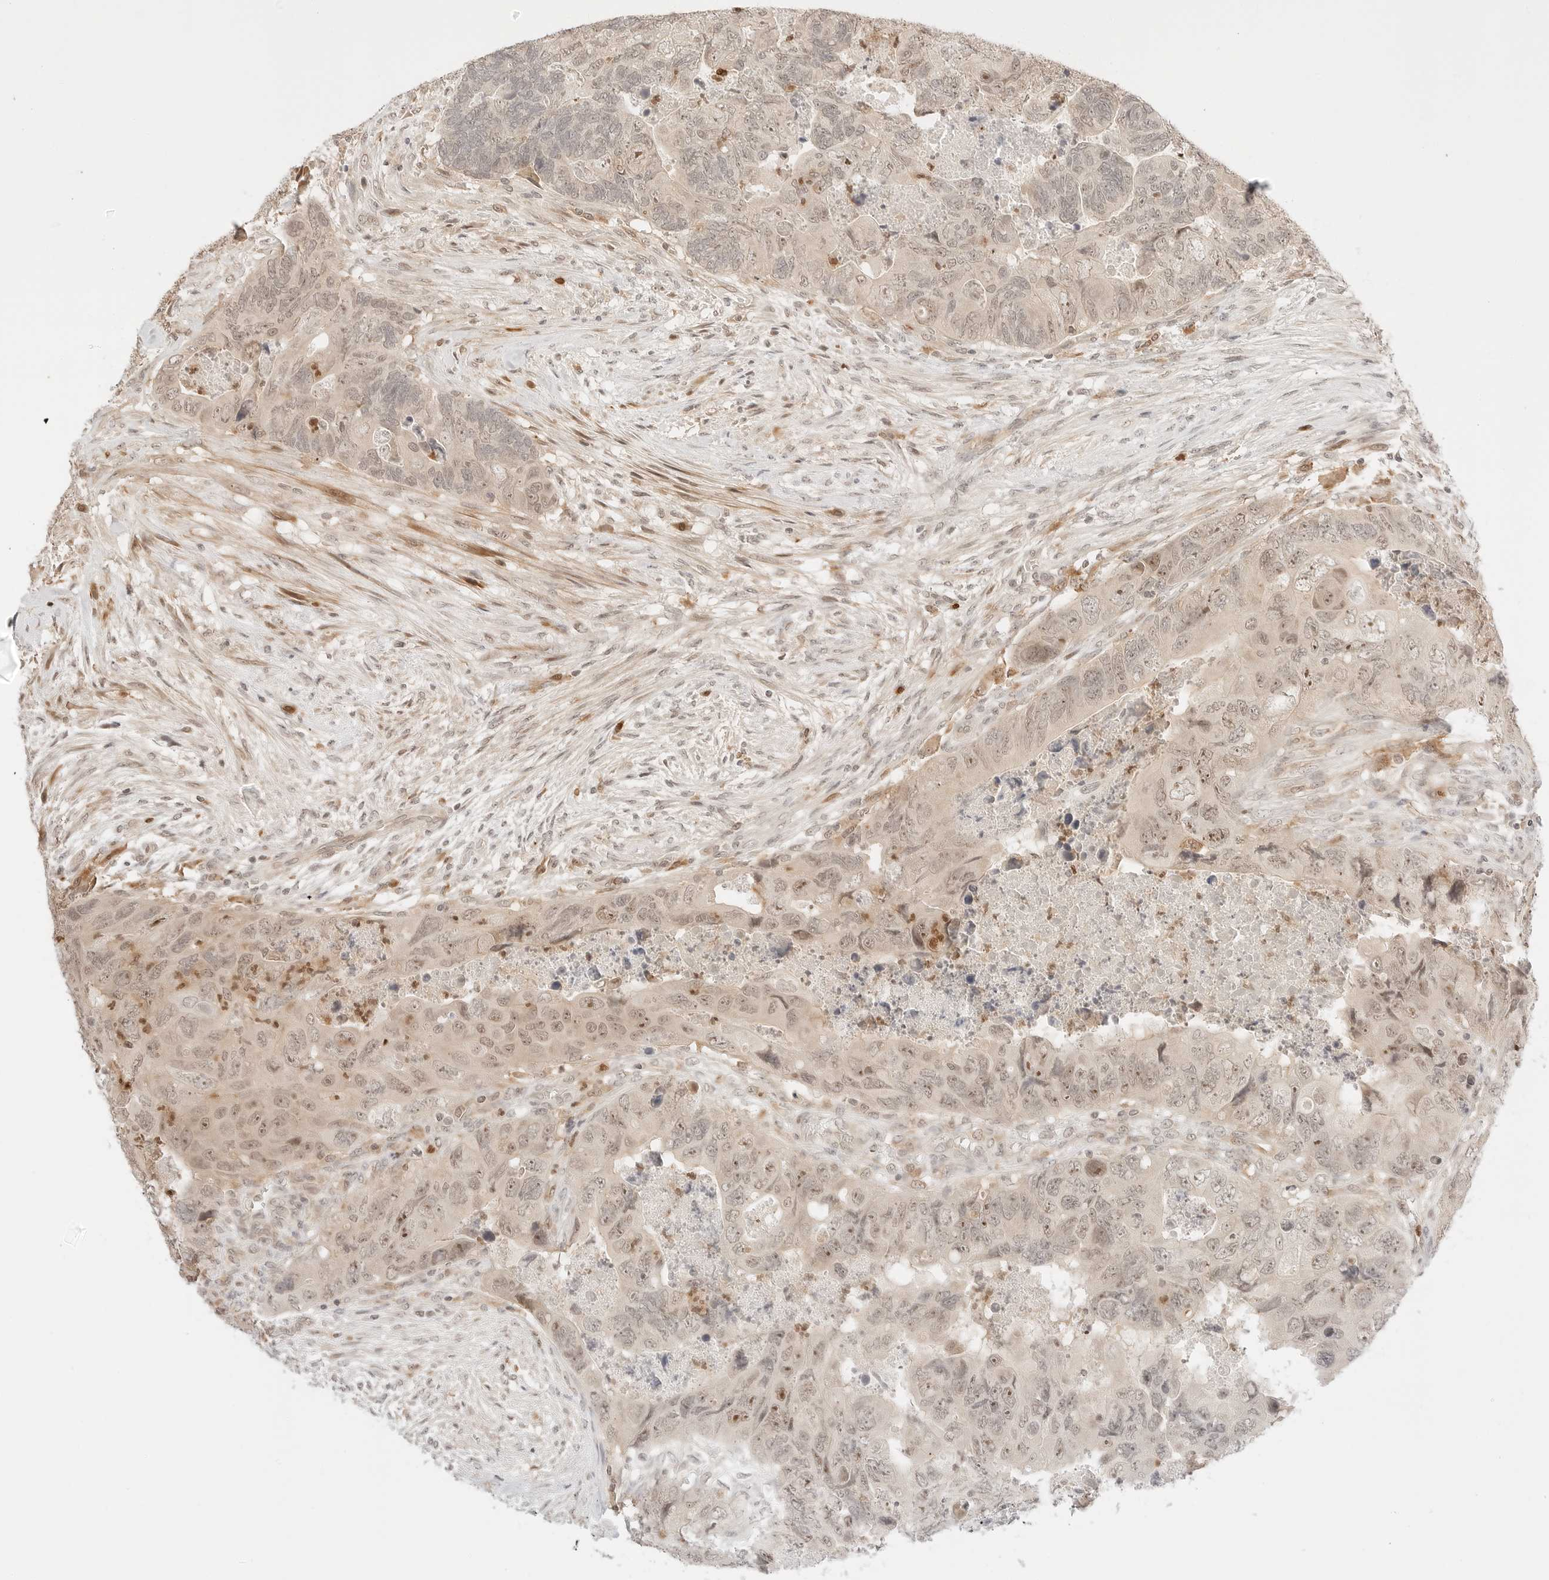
{"staining": {"intensity": "moderate", "quantity": "25%-75%", "location": "nuclear"}, "tissue": "colorectal cancer", "cell_type": "Tumor cells", "image_type": "cancer", "snomed": [{"axis": "morphology", "description": "Adenocarcinoma, NOS"}, {"axis": "topography", "description": "Rectum"}], "caption": "Colorectal cancer (adenocarcinoma) stained for a protein (brown) exhibits moderate nuclear positive staining in approximately 25%-75% of tumor cells.", "gene": "RPS6KL1", "patient": {"sex": "male", "age": 63}}